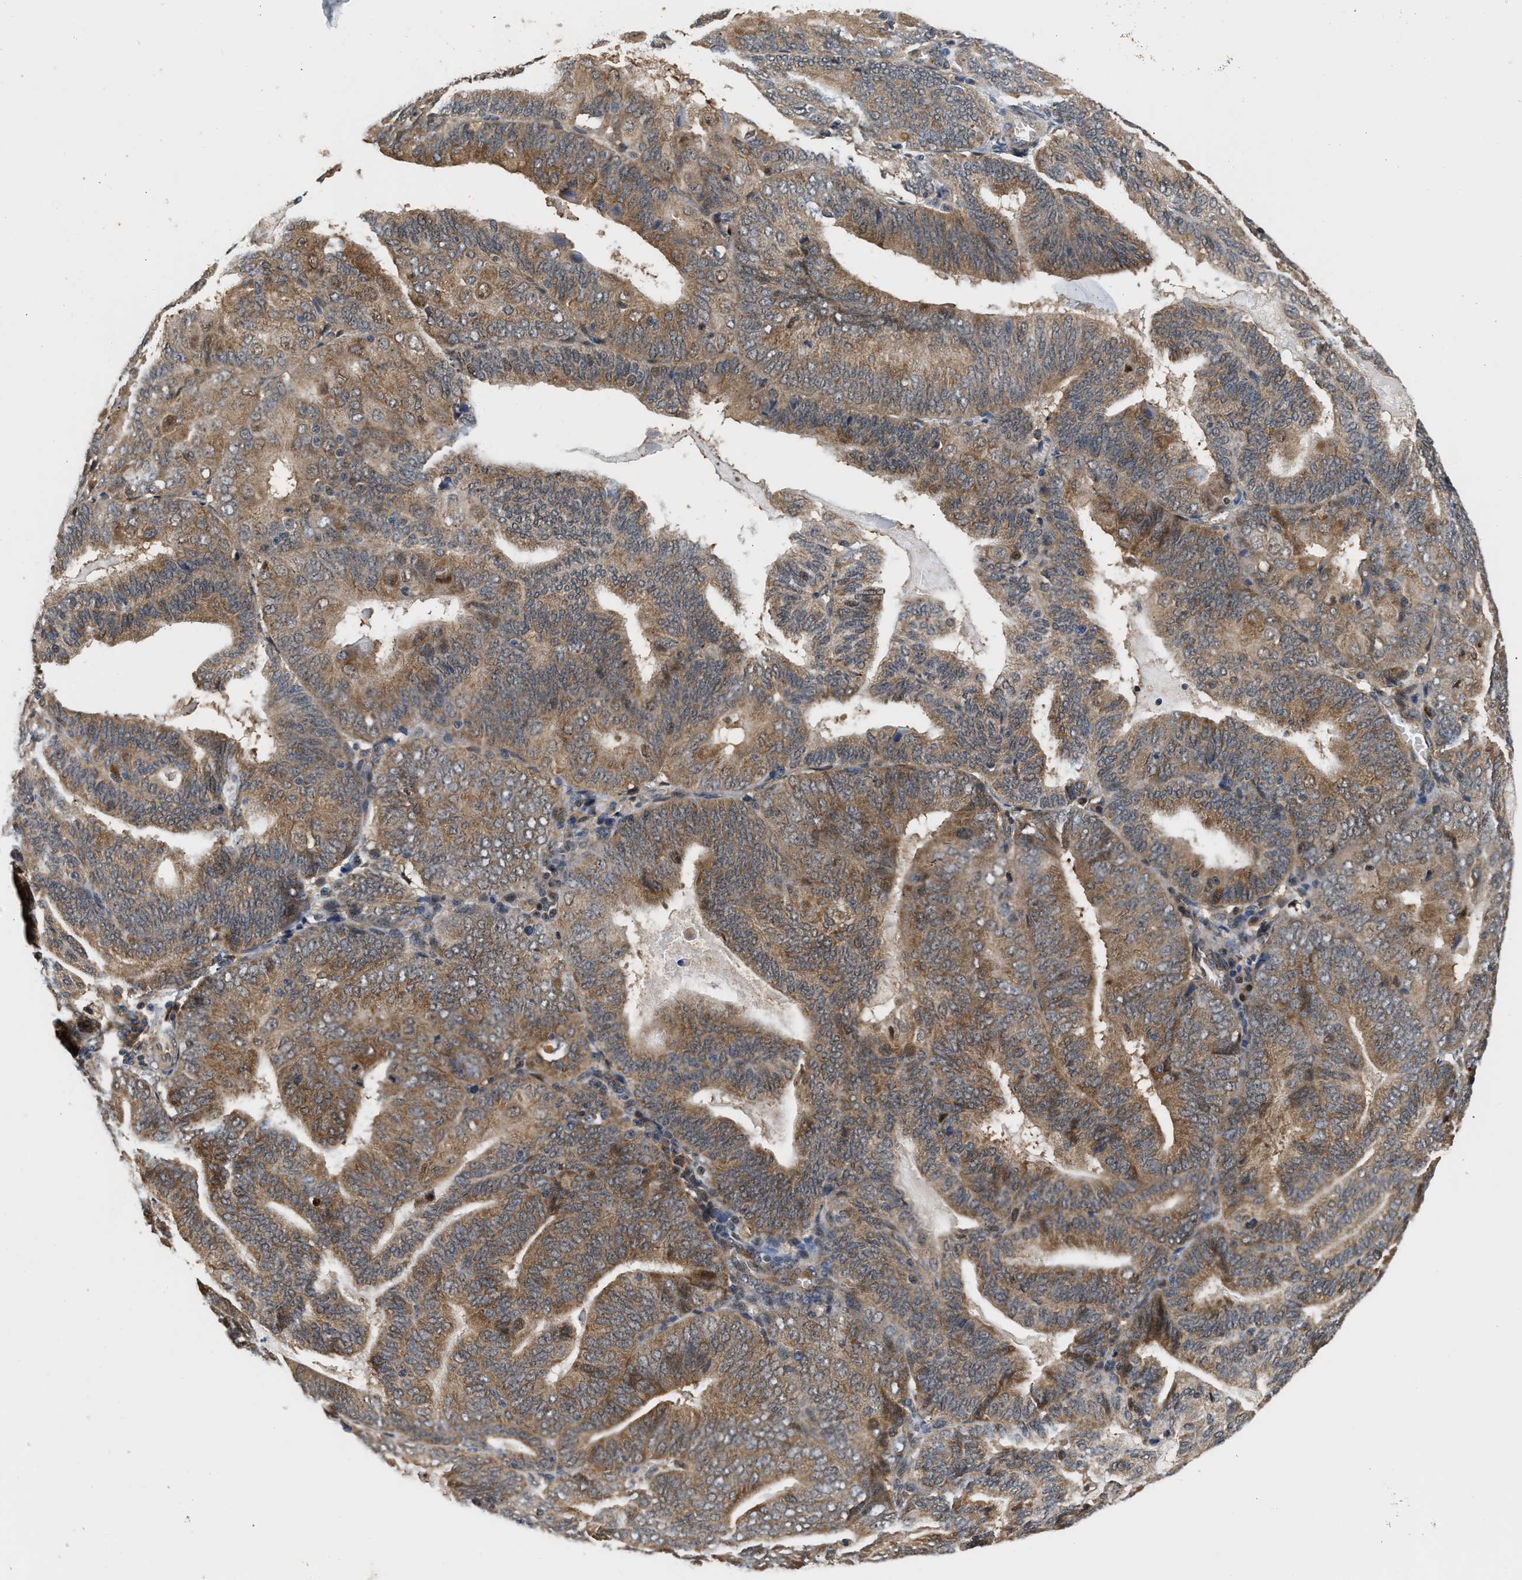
{"staining": {"intensity": "moderate", "quantity": ">75%", "location": "cytoplasmic/membranous,nuclear"}, "tissue": "endometrial cancer", "cell_type": "Tumor cells", "image_type": "cancer", "snomed": [{"axis": "morphology", "description": "Adenocarcinoma, NOS"}, {"axis": "topography", "description": "Endometrium"}], "caption": "Endometrial adenocarcinoma was stained to show a protein in brown. There is medium levels of moderate cytoplasmic/membranous and nuclear staining in about >75% of tumor cells. (IHC, brightfield microscopy, high magnification).", "gene": "LARP6", "patient": {"sex": "female", "age": 81}}